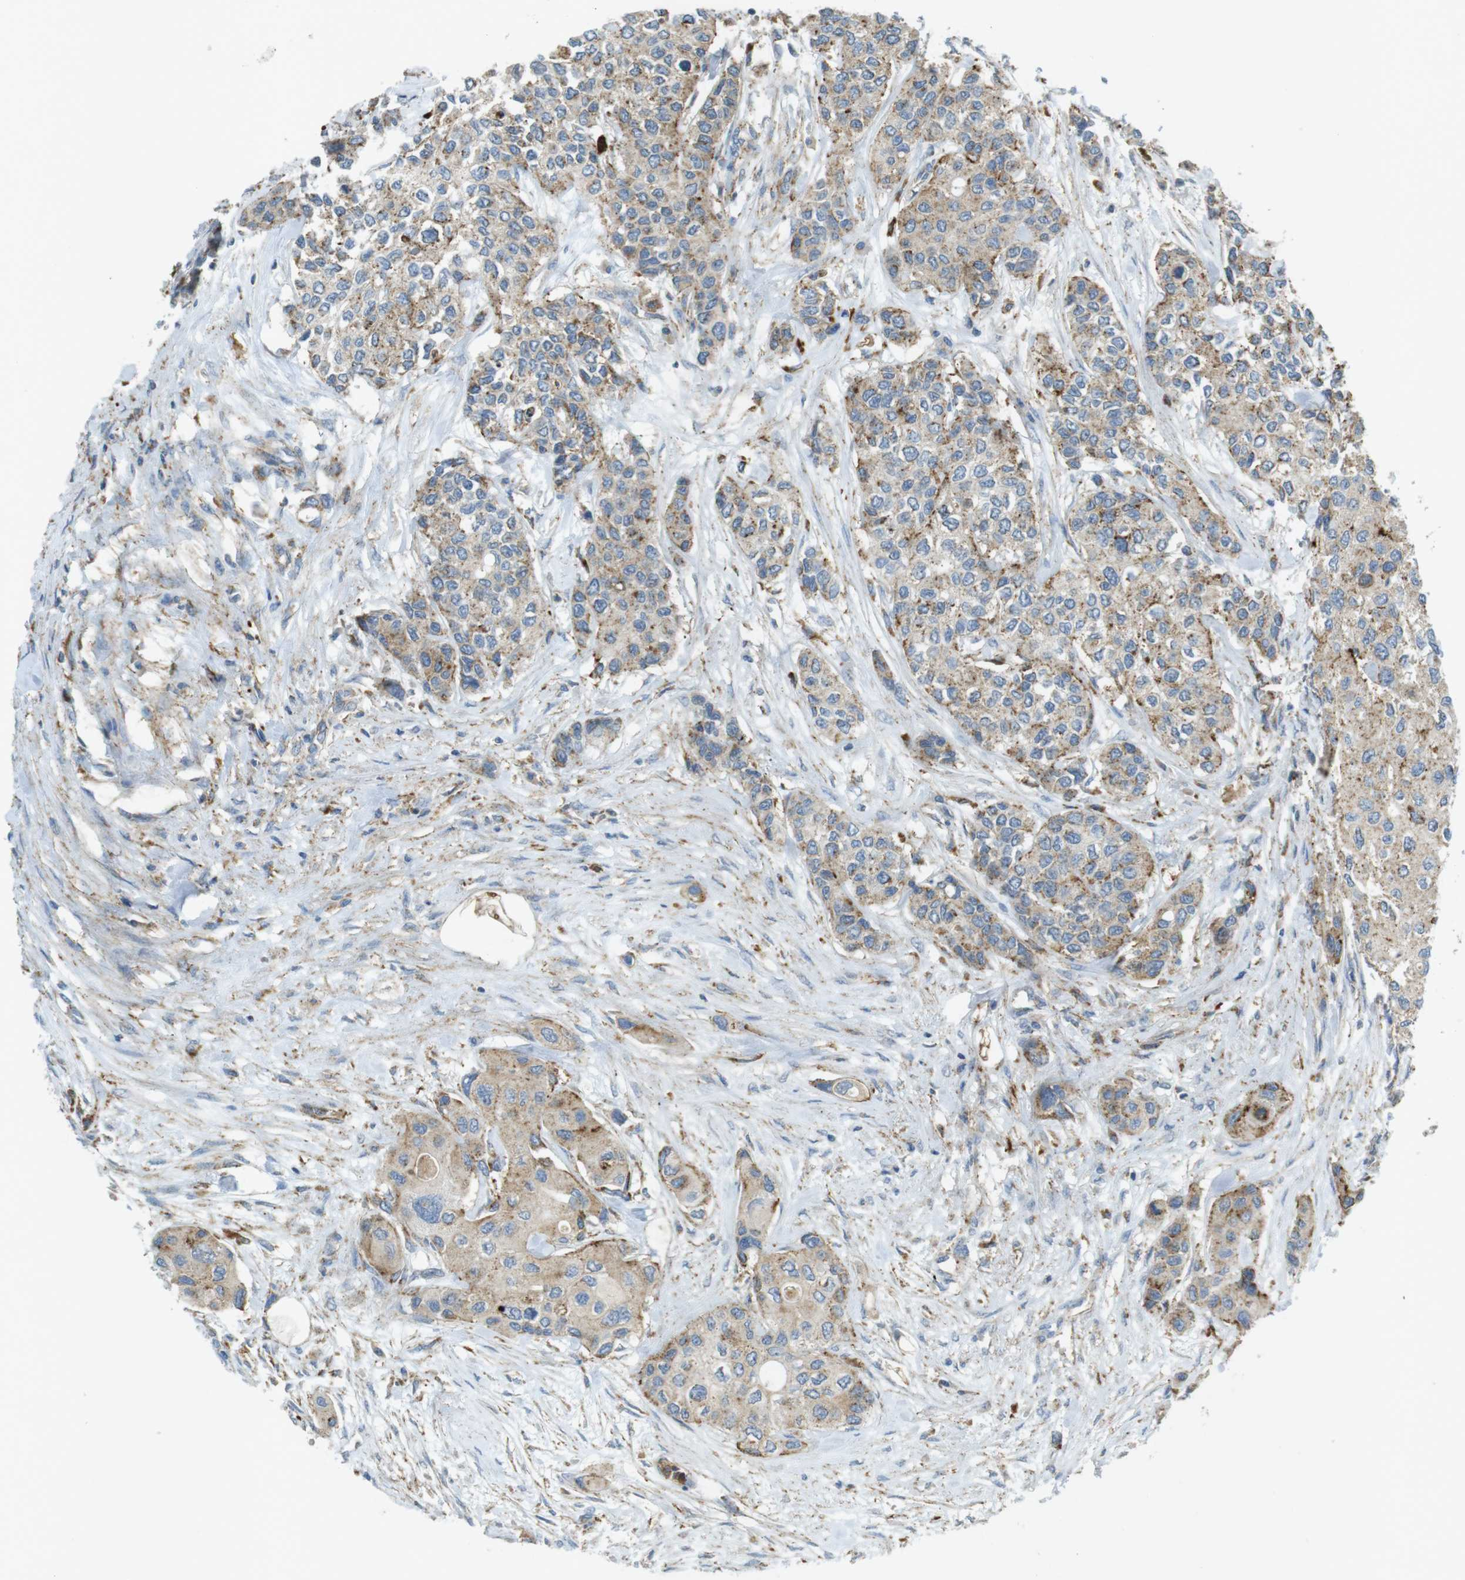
{"staining": {"intensity": "moderate", "quantity": "25%-75%", "location": "cytoplasmic/membranous"}, "tissue": "urothelial cancer", "cell_type": "Tumor cells", "image_type": "cancer", "snomed": [{"axis": "morphology", "description": "Urothelial carcinoma, High grade"}, {"axis": "topography", "description": "Urinary bladder"}], "caption": "Immunohistochemistry (DAB (3,3'-diaminobenzidine)) staining of urothelial carcinoma (high-grade) demonstrates moderate cytoplasmic/membranous protein positivity in approximately 25%-75% of tumor cells.", "gene": "LAMP1", "patient": {"sex": "female", "age": 56}}